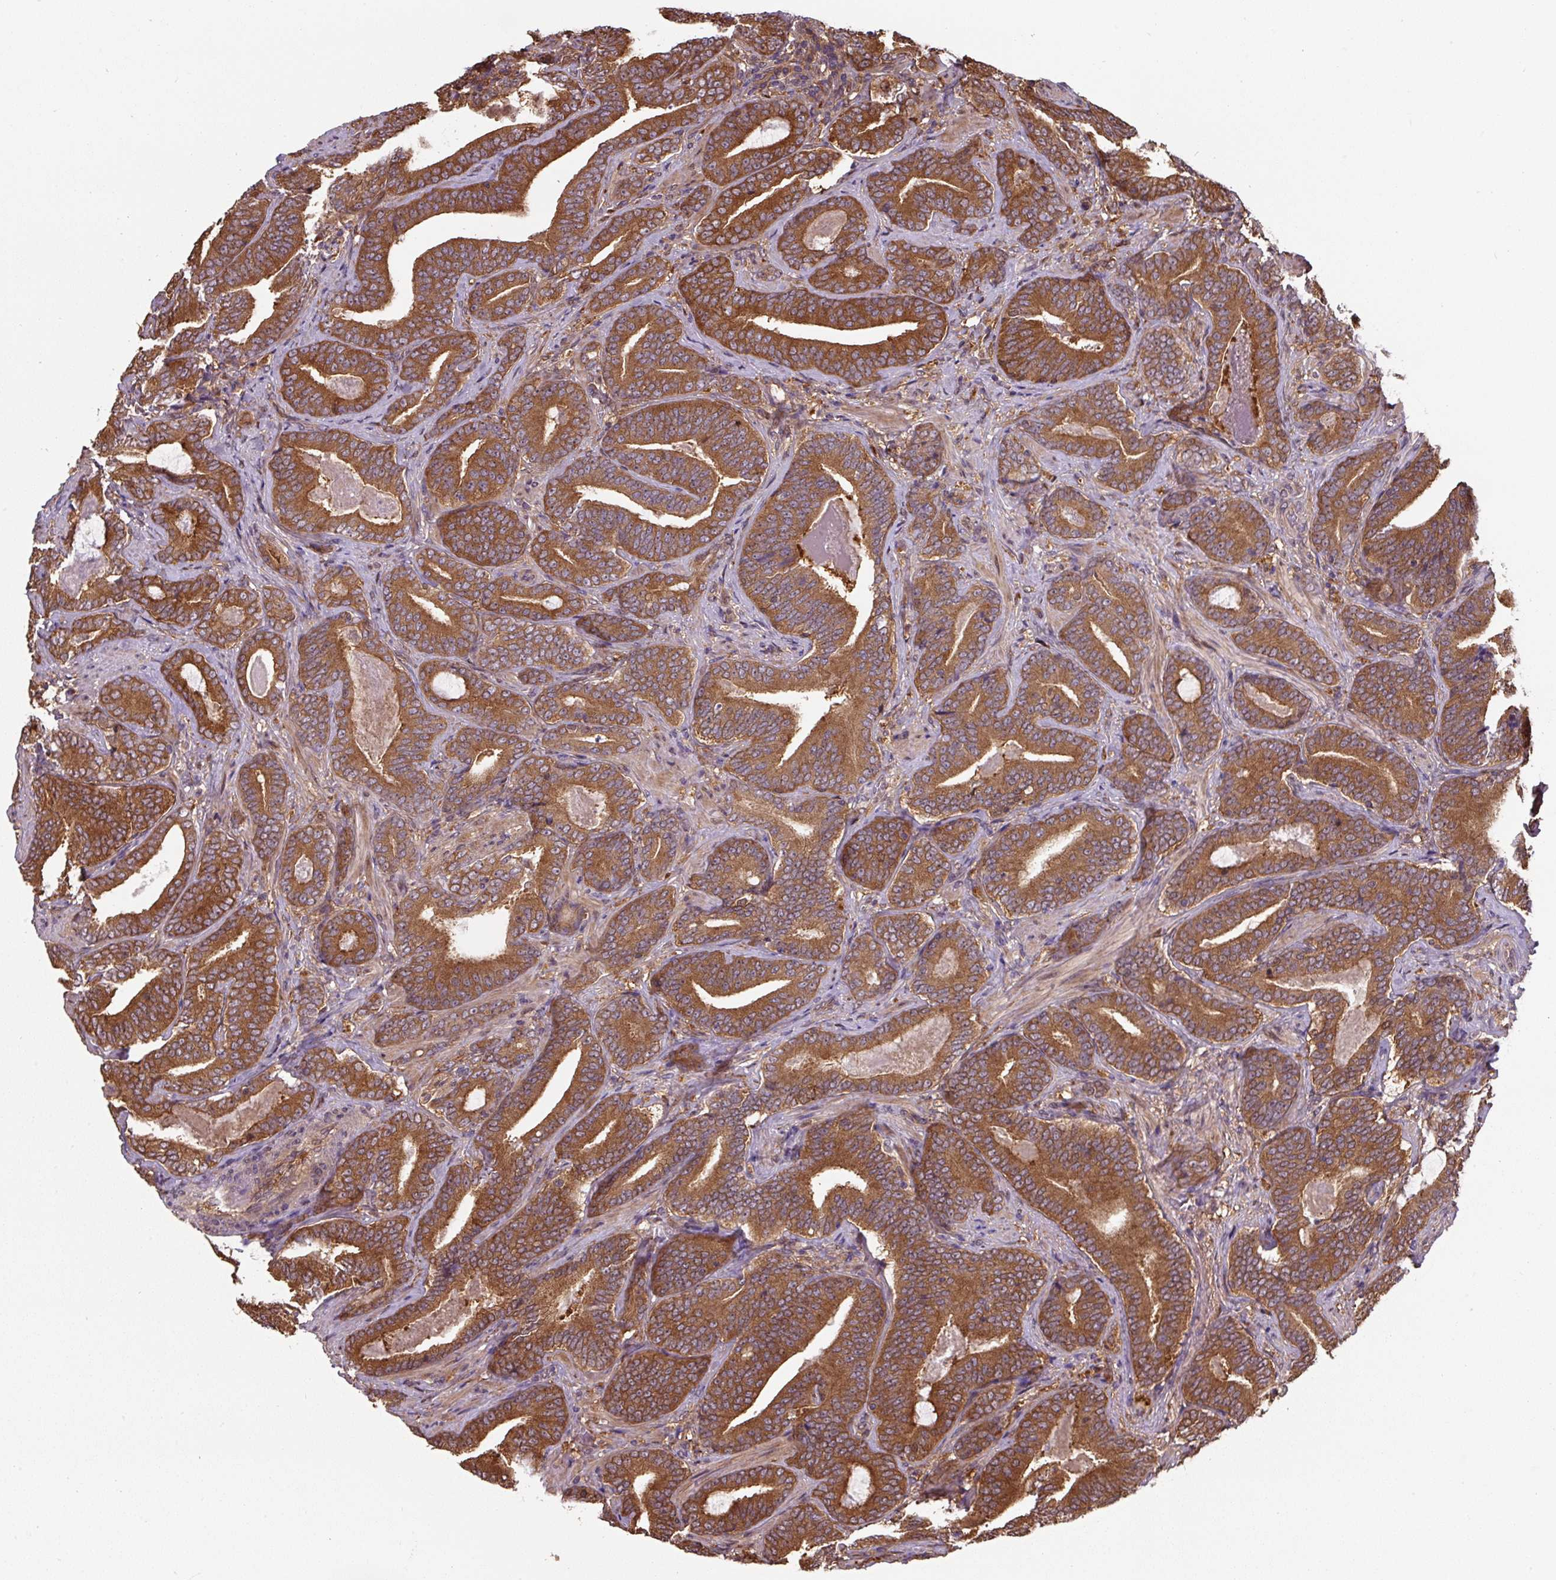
{"staining": {"intensity": "strong", "quantity": ">75%", "location": "cytoplasmic/membranous"}, "tissue": "prostate cancer", "cell_type": "Tumor cells", "image_type": "cancer", "snomed": [{"axis": "morphology", "description": "Adenocarcinoma, Low grade"}, {"axis": "topography", "description": "Prostate and seminal vesicle, NOS"}], "caption": "This micrograph shows prostate cancer (low-grade adenocarcinoma) stained with immunohistochemistry to label a protein in brown. The cytoplasmic/membranous of tumor cells show strong positivity for the protein. Nuclei are counter-stained blue.", "gene": "ST13", "patient": {"sex": "male", "age": 61}}